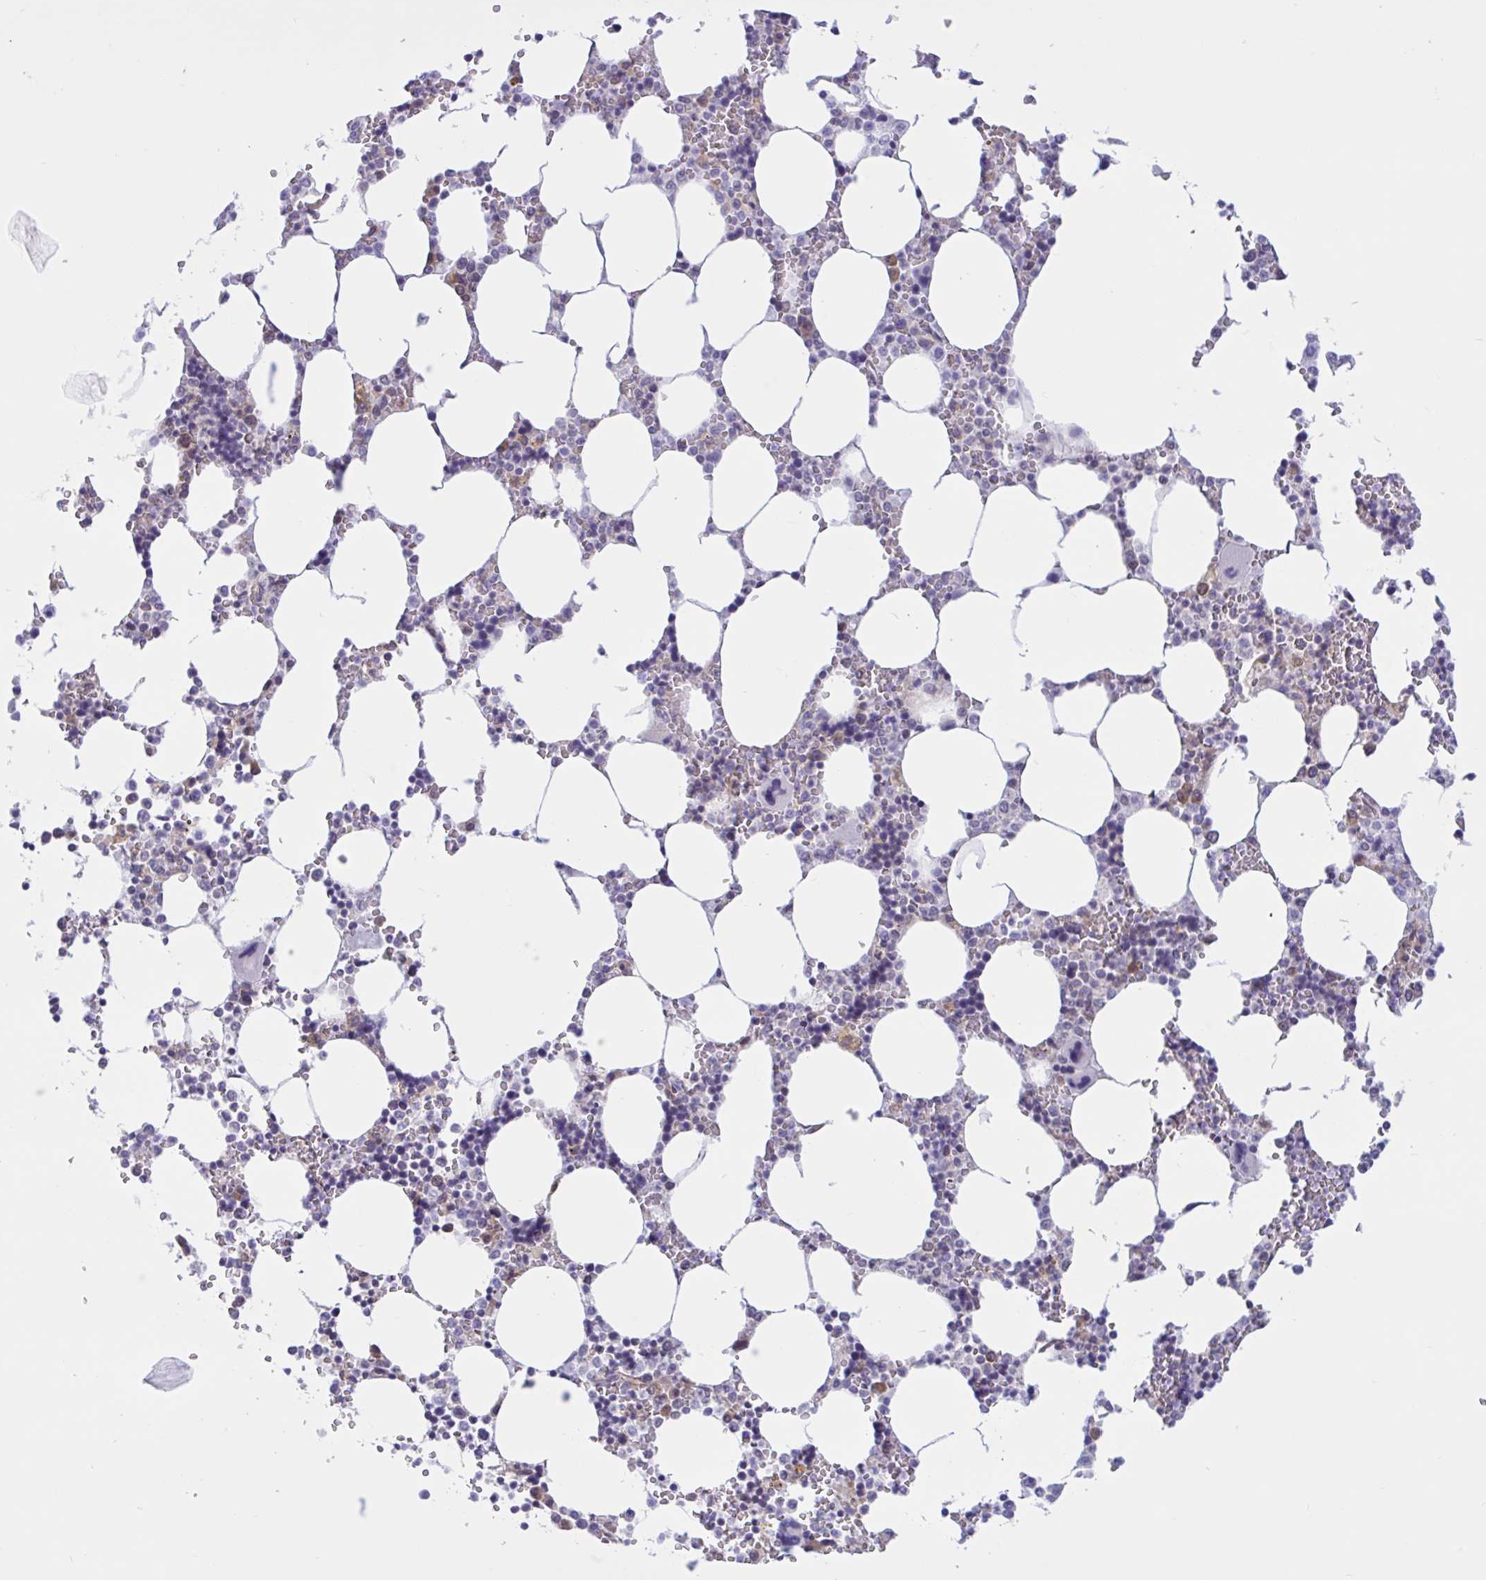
{"staining": {"intensity": "moderate", "quantity": "<25%", "location": "cytoplasmic/membranous"}, "tissue": "bone marrow", "cell_type": "Hematopoietic cells", "image_type": "normal", "snomed": [{"axis": "morphology", "description": "Normal tissue, NOS"}, {"axis": "topography", "description": "Bone marrow"}], "caption": "Bone marrow stained for a protein (brown) reveals moderate cytoplasmic/membranous positive expression in approximately <25% of hematopoietic cells.", "gene": "CAMLG", "patient": {"sex": "male", "age": 64}}